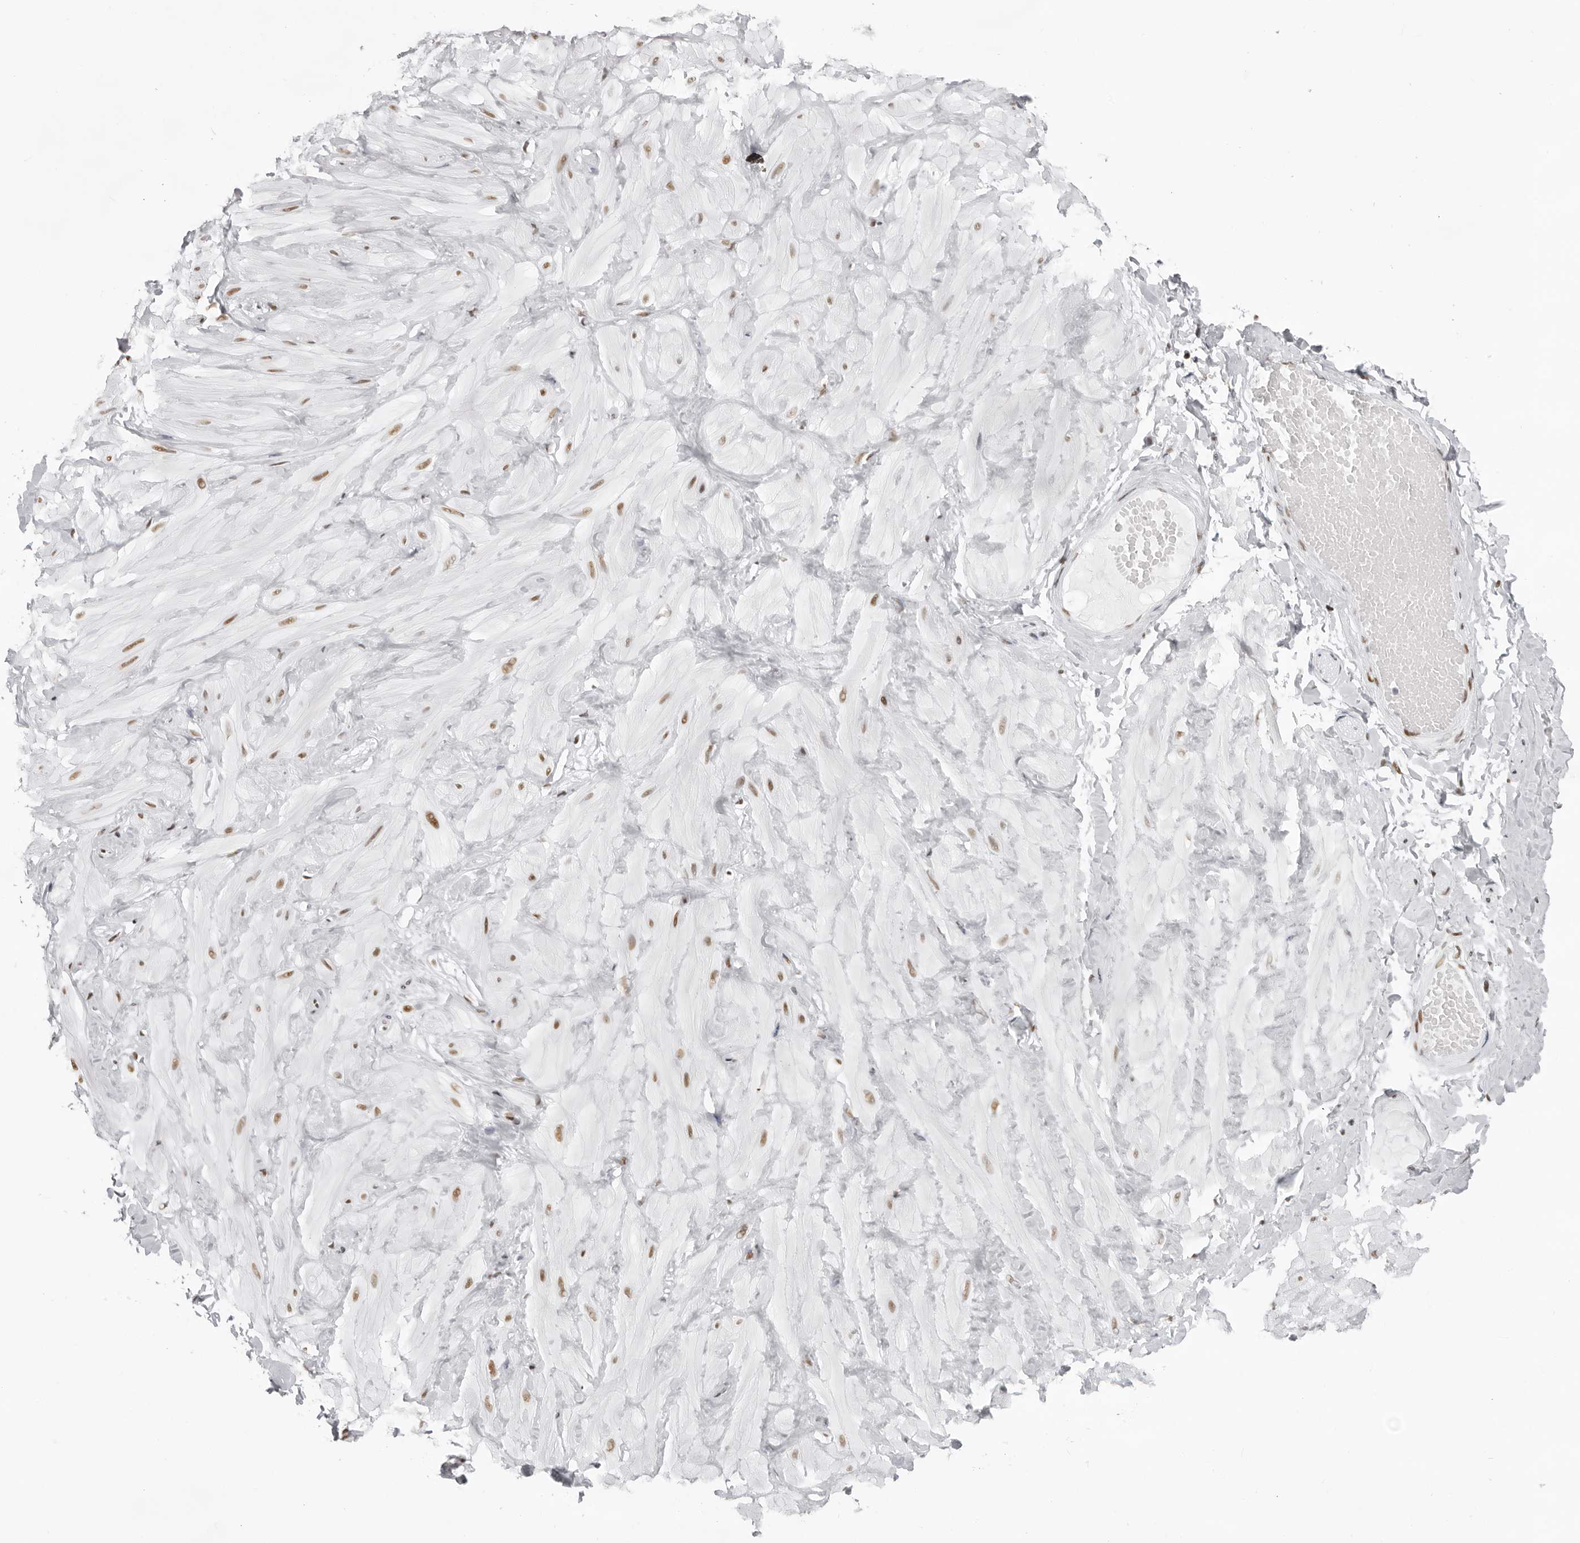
{"staining": {"intensity": "weak", "quantity": ">75%", "location": "nuclear"}, "tissue": "adipose tissue", "cell_type": "Adipocytes", "image_type": "normal", "snomed": [{"axis": "morphology", "description": "Normal tissue, NOS"}, {"axis": "topography", "description": "Adipose tissue"}, {"axis": "topography", "description": "Vascular tissue"}, {"axis": "topography", "description": "Peripheral nerve tissue"}], "caption": "Adipose tissue stained with IHC exhibits weak nuclear positivity in about >75% of adipocytes.", "gene": "IRF2BP2", "patient": {"sex": "male", "age": 25}}